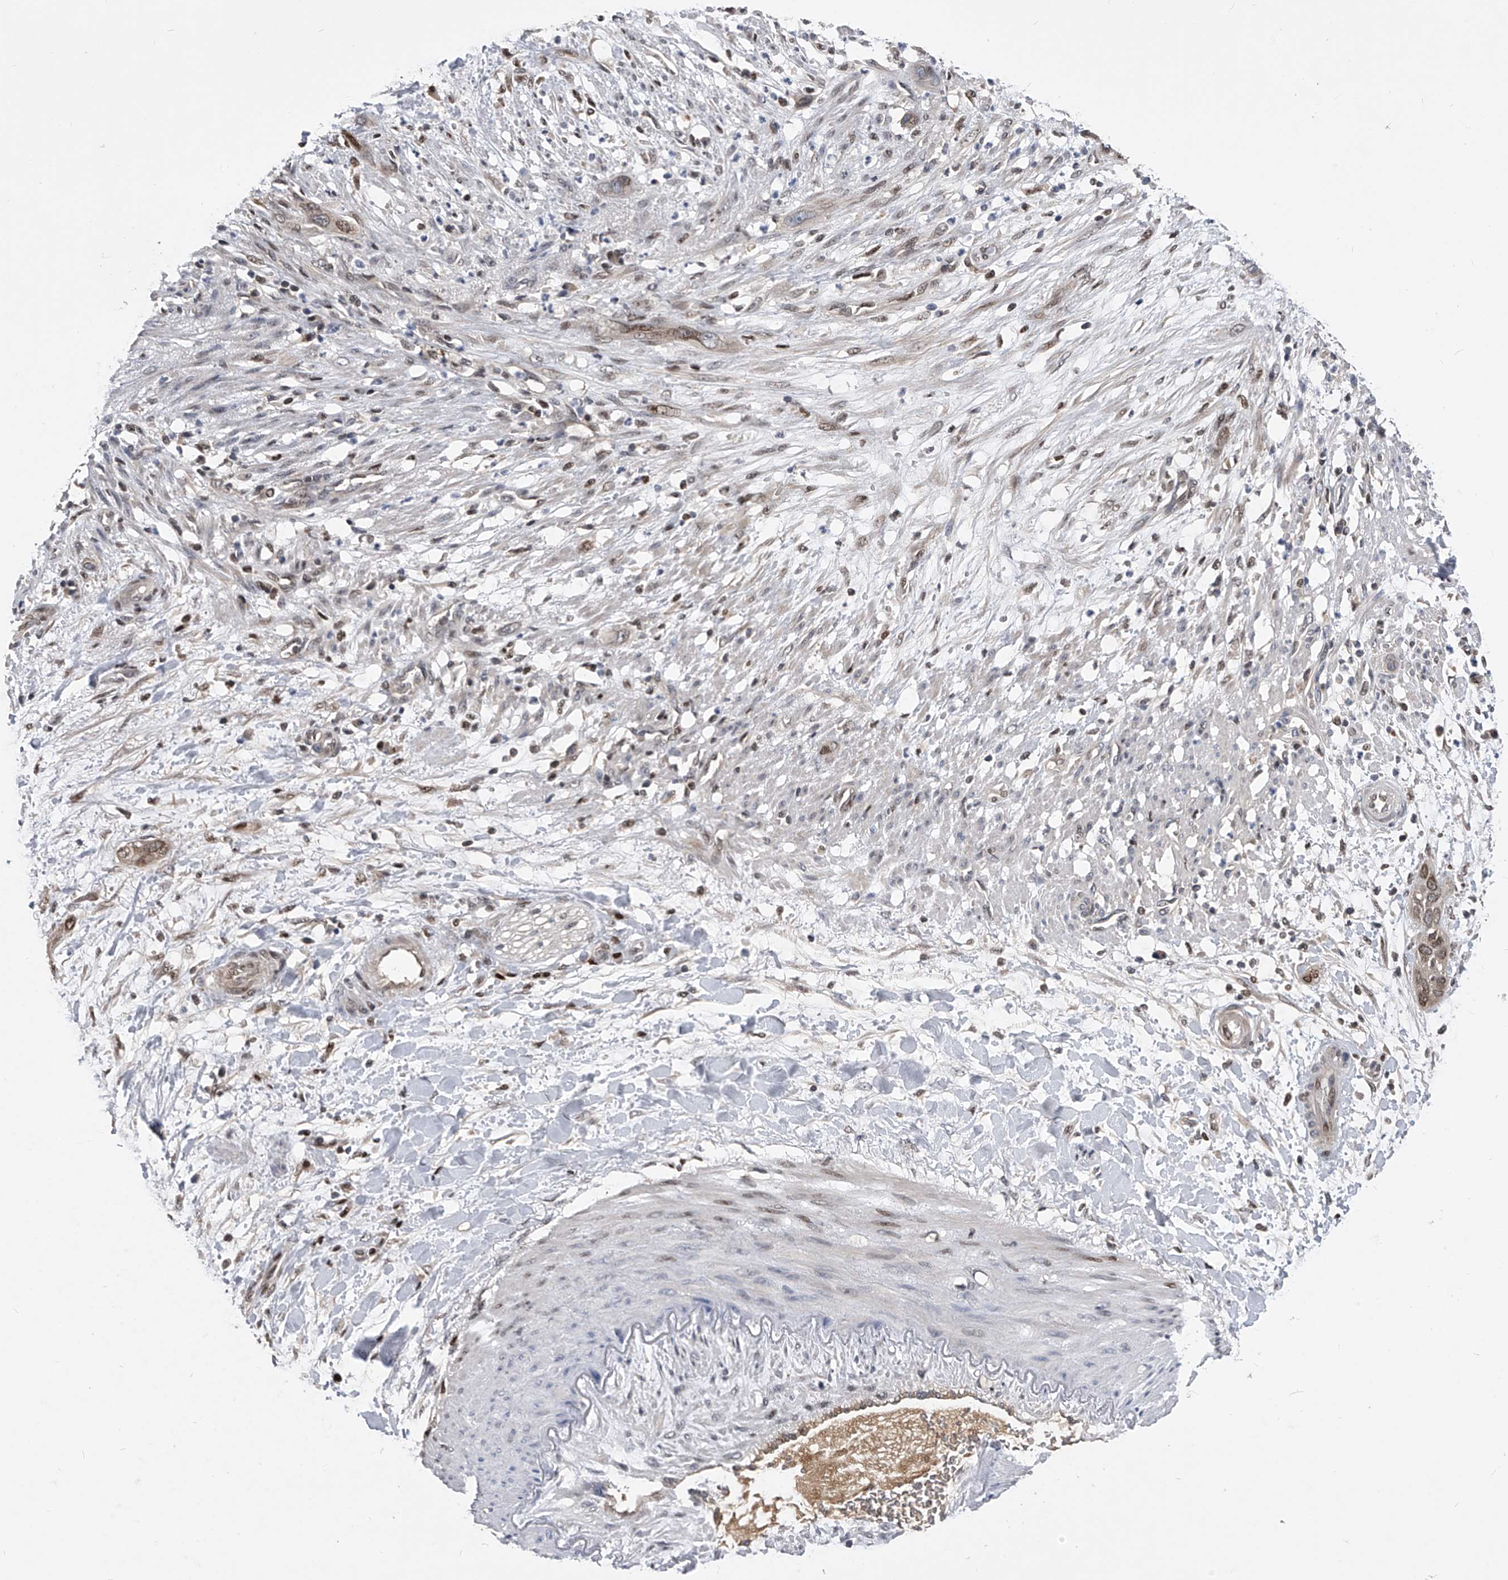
{"staining": {"intensity": "moderate", "quantity": "25%-75%", "location": "nuclear"}, "tissue": "pancreatic cancer", "cell_type": "Tumor cells", "image_type": "cancer", "snomed": [{"axis": "morphology", "description": "Adenocarcinoma, NOS"}, {"axis": "topography", "description": "Pancreas"}], "caption": "This is a photomicrograph of immunohistochemistry staining of pancreatic adenocarcinoma, which shows moderate staining in the nuclear of tumor cells.", "gene": "MDN1", "patient": {"sex": "female", "age": 60}}